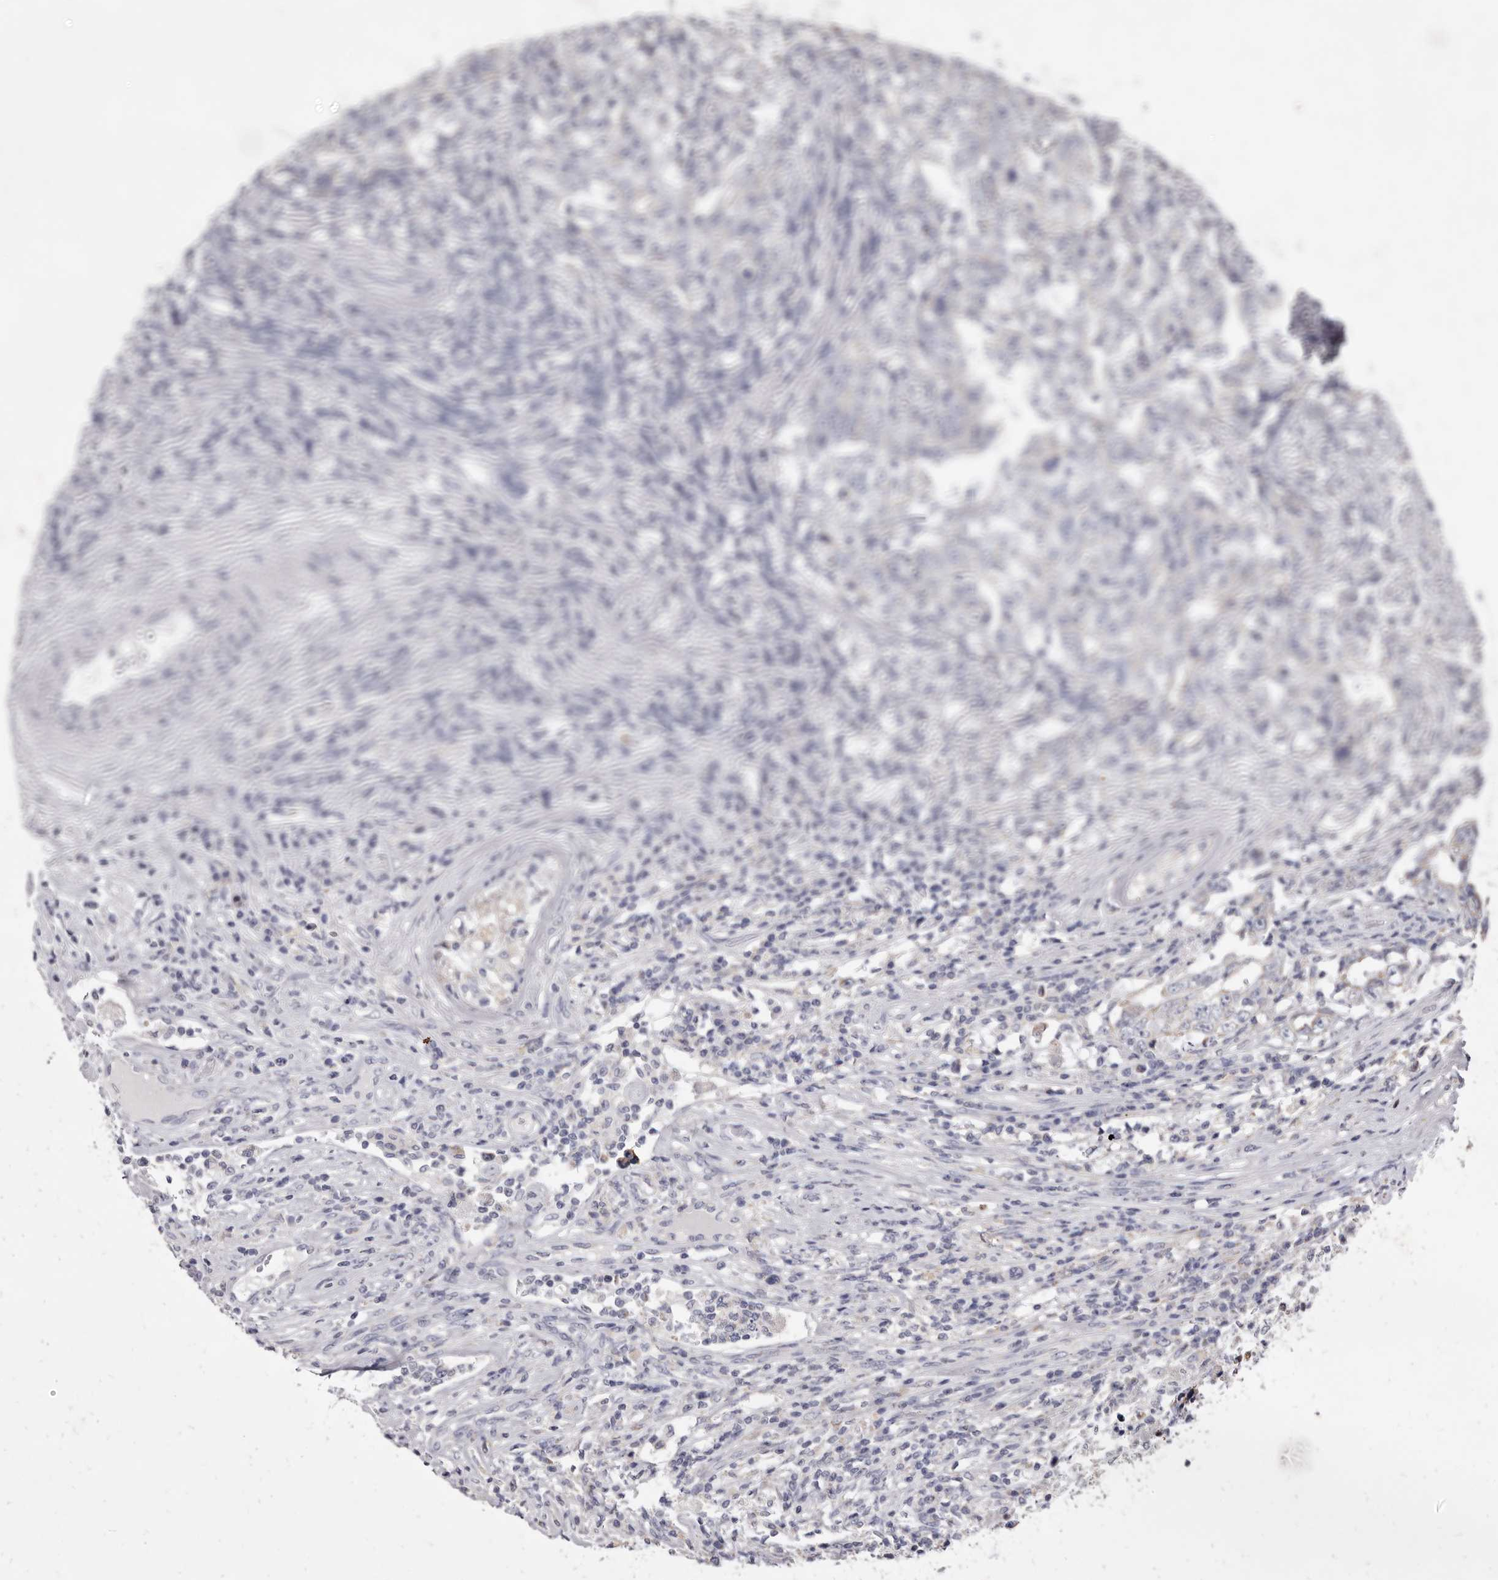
{"staining": {"intensity": "negative", "quantity": "none", "location": "none"}, "tissue": "testis cancer", "cell_type": "Tumor cells", "image_type": "cancer", "snomed": [{"axis": "morphology", "description": "Carcinoma, Embryonal, NOS"}, {"axis": "topography", "description": "Testis"}], "caption": "Human testis cancer (embryonal carcinoma) stained for a protein using immunohistochemistry displays no expression in tumor cells.", "gene": "CYP2E1", "patient": {"sex": "male", "age": 26}}